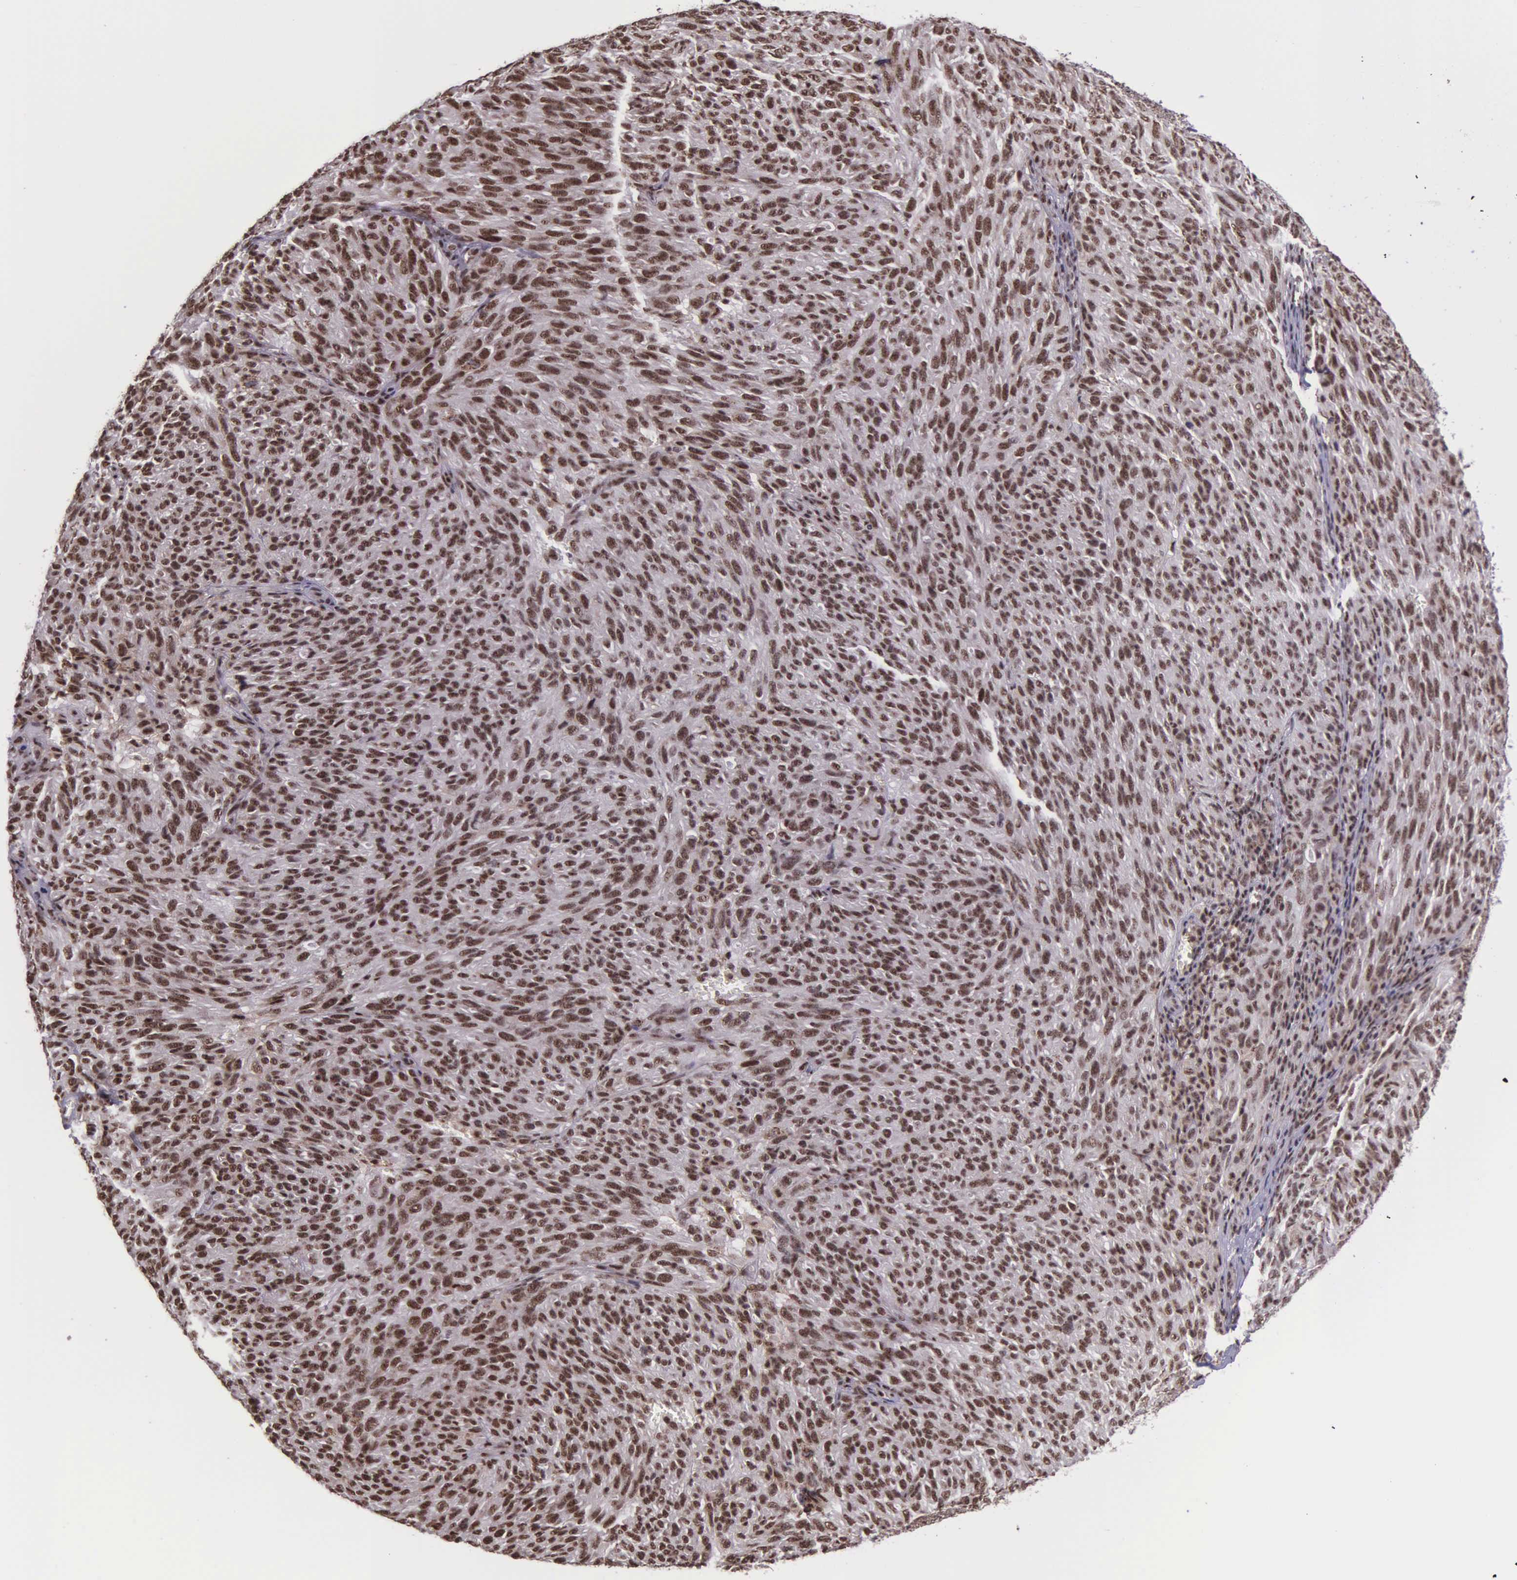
{"staining": {"intensity": "weak", "quantity": ">75%", "location": "nuclear"}, "tissue": "melanoma", "cell_type": "Tumor cells", "image_type": "cancer", "snomed": [{"axis": "morphology", "description": "Malignant melanoma, NOS"}, {"axis": "topography", "description": "Skin"}], "caption": "An immunohistochemistry (IHC) photomicrograph of neoplastic tissue is shown. Protein staining in brown highlights weak nuclear positivity in malignant melanoma within tumor cells.", "gene": "FAM47A", "patient": {"sex": "male", "age": 76}}